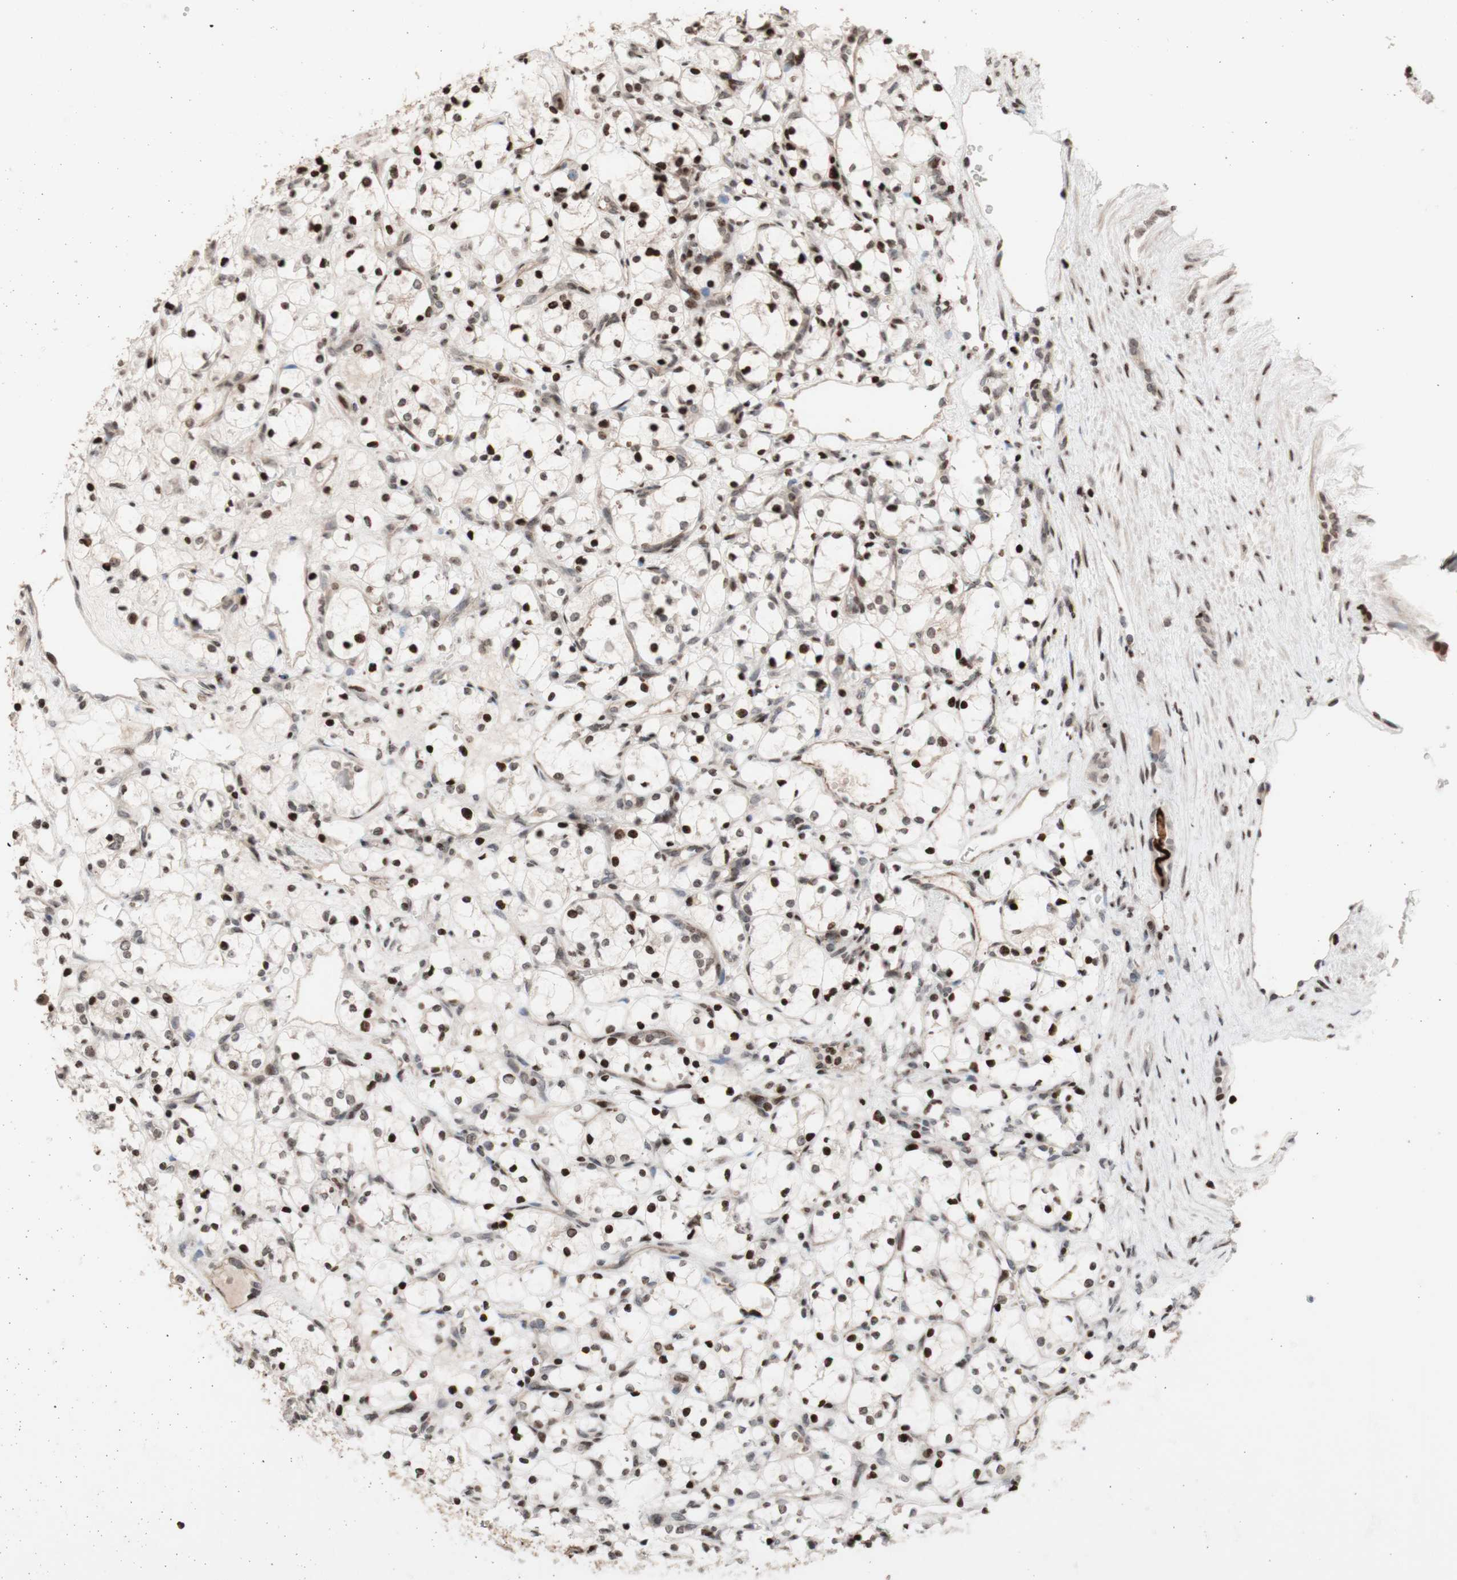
{"staining": {"intensity": "moderate", "quantity": "25%-75%", "location": "nuclear"}, "tissue": "renal cancer", "cell_type": "Tumor cells", "image_type": "cancer", "snomed": [{"axis": "morphology", "description": "Adenocarcinoma, NOS"}, {"axis": "topography", "description": "Kidney"}], "caption": "A micrograph of renal cancer (adenocarcinoma) stained for a protein demonstrates moderate nuclear brown staining in tumor cells.", "gene": "POLA1", "patient": {"sex": "female", "age": 69}}